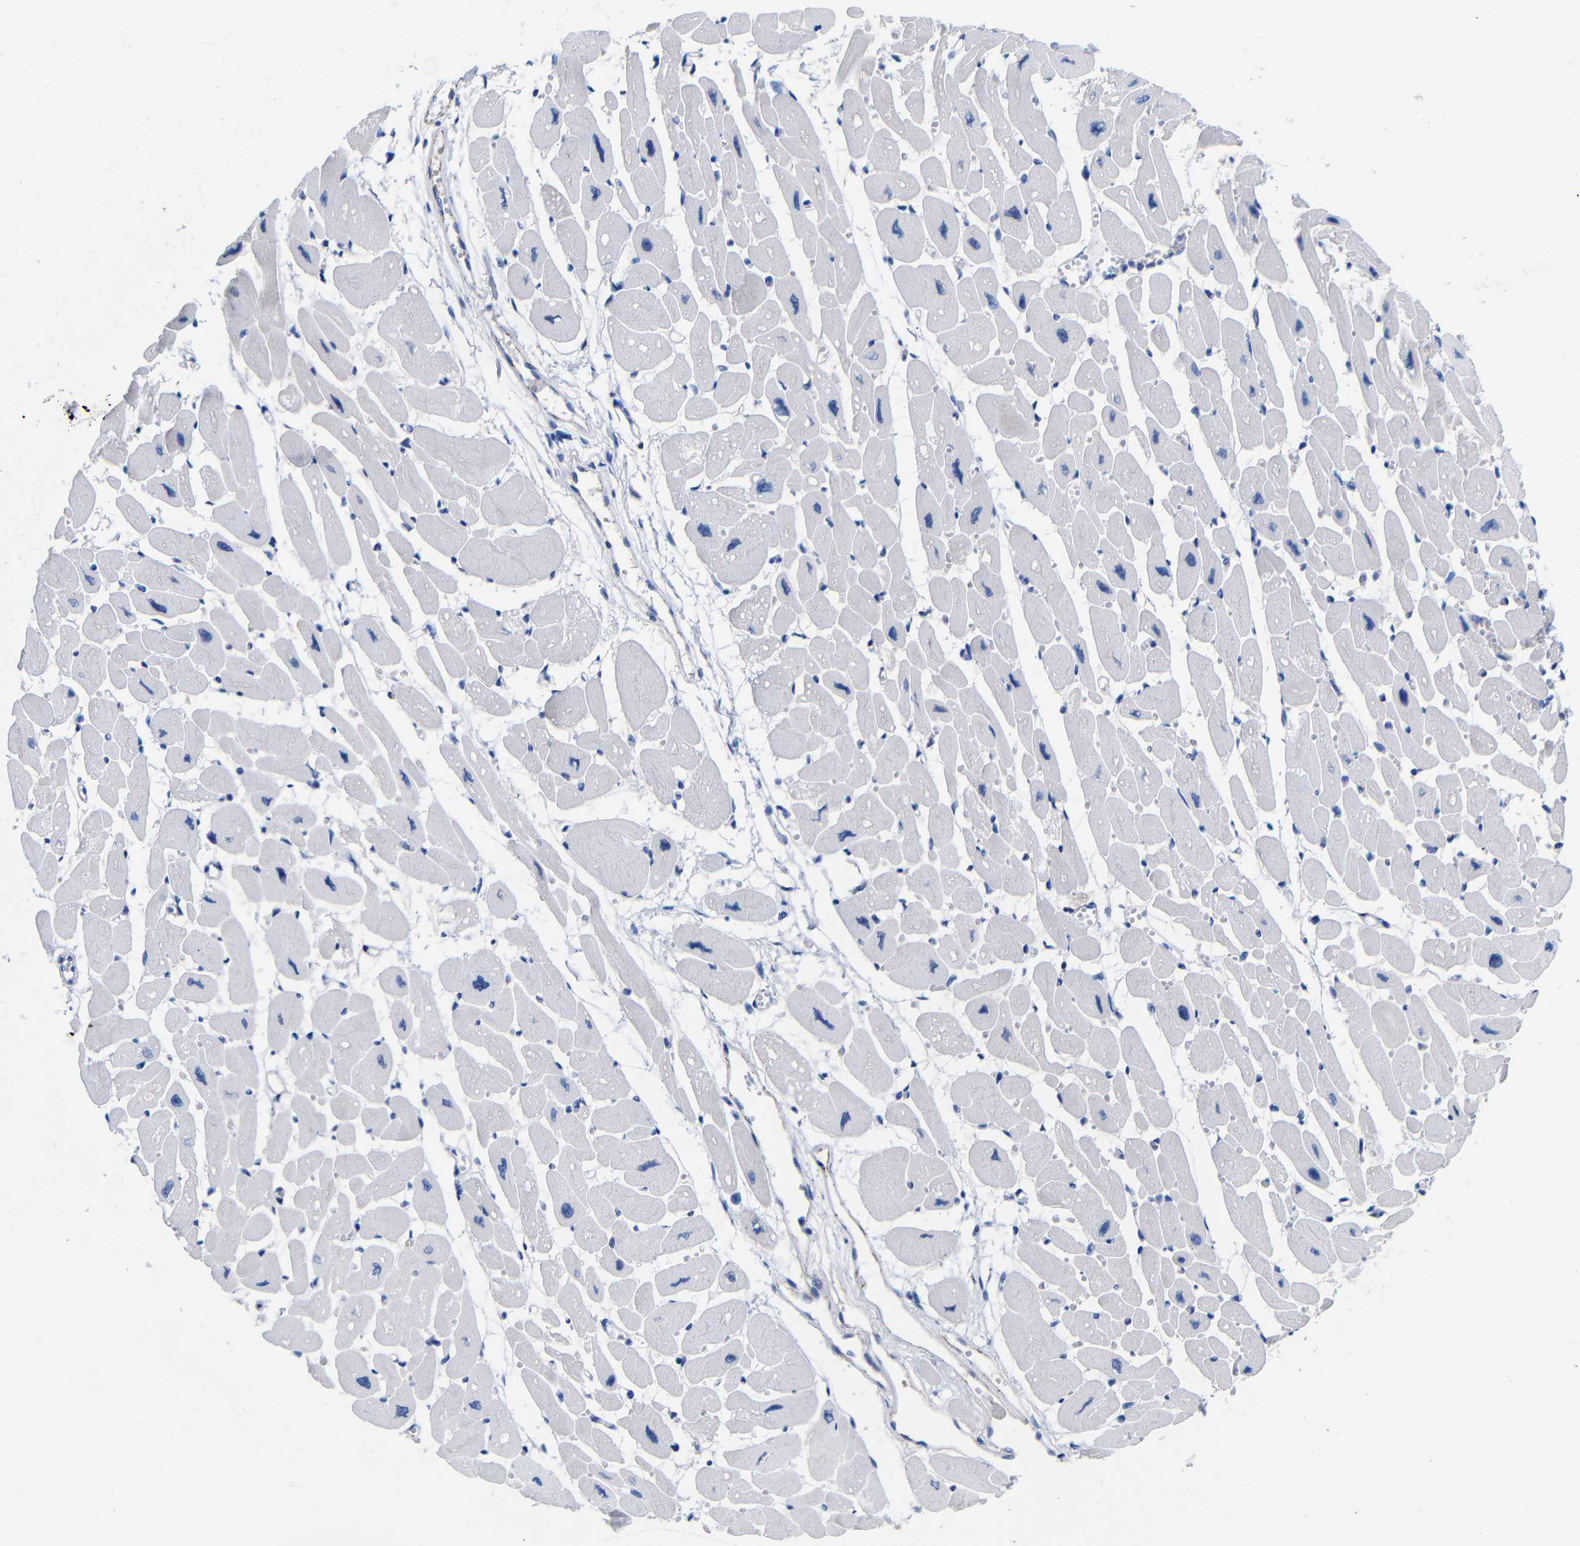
{"staining": {"intensity": "negative", "quantity": "none", "location": "none"}, "tissue": "heart muscle", "cell_type": "Cardiomyocytes", "image_type": "normal", "snomed": [{"axis": "morphology", "description": "Normal tissue, NOS"}, {"axis": "topography", "description": "Heart"}], "caption": "Immunohistochemistry (IHC) micrograph of benign heart muscle: human heart muscle stained with DAB (3,3'-diaminobenzidine) exhibits no significant protein positivity in cardiomyocytes.", "gene": "CGNL1", "patient": {"sex": "female", "age": 54}}